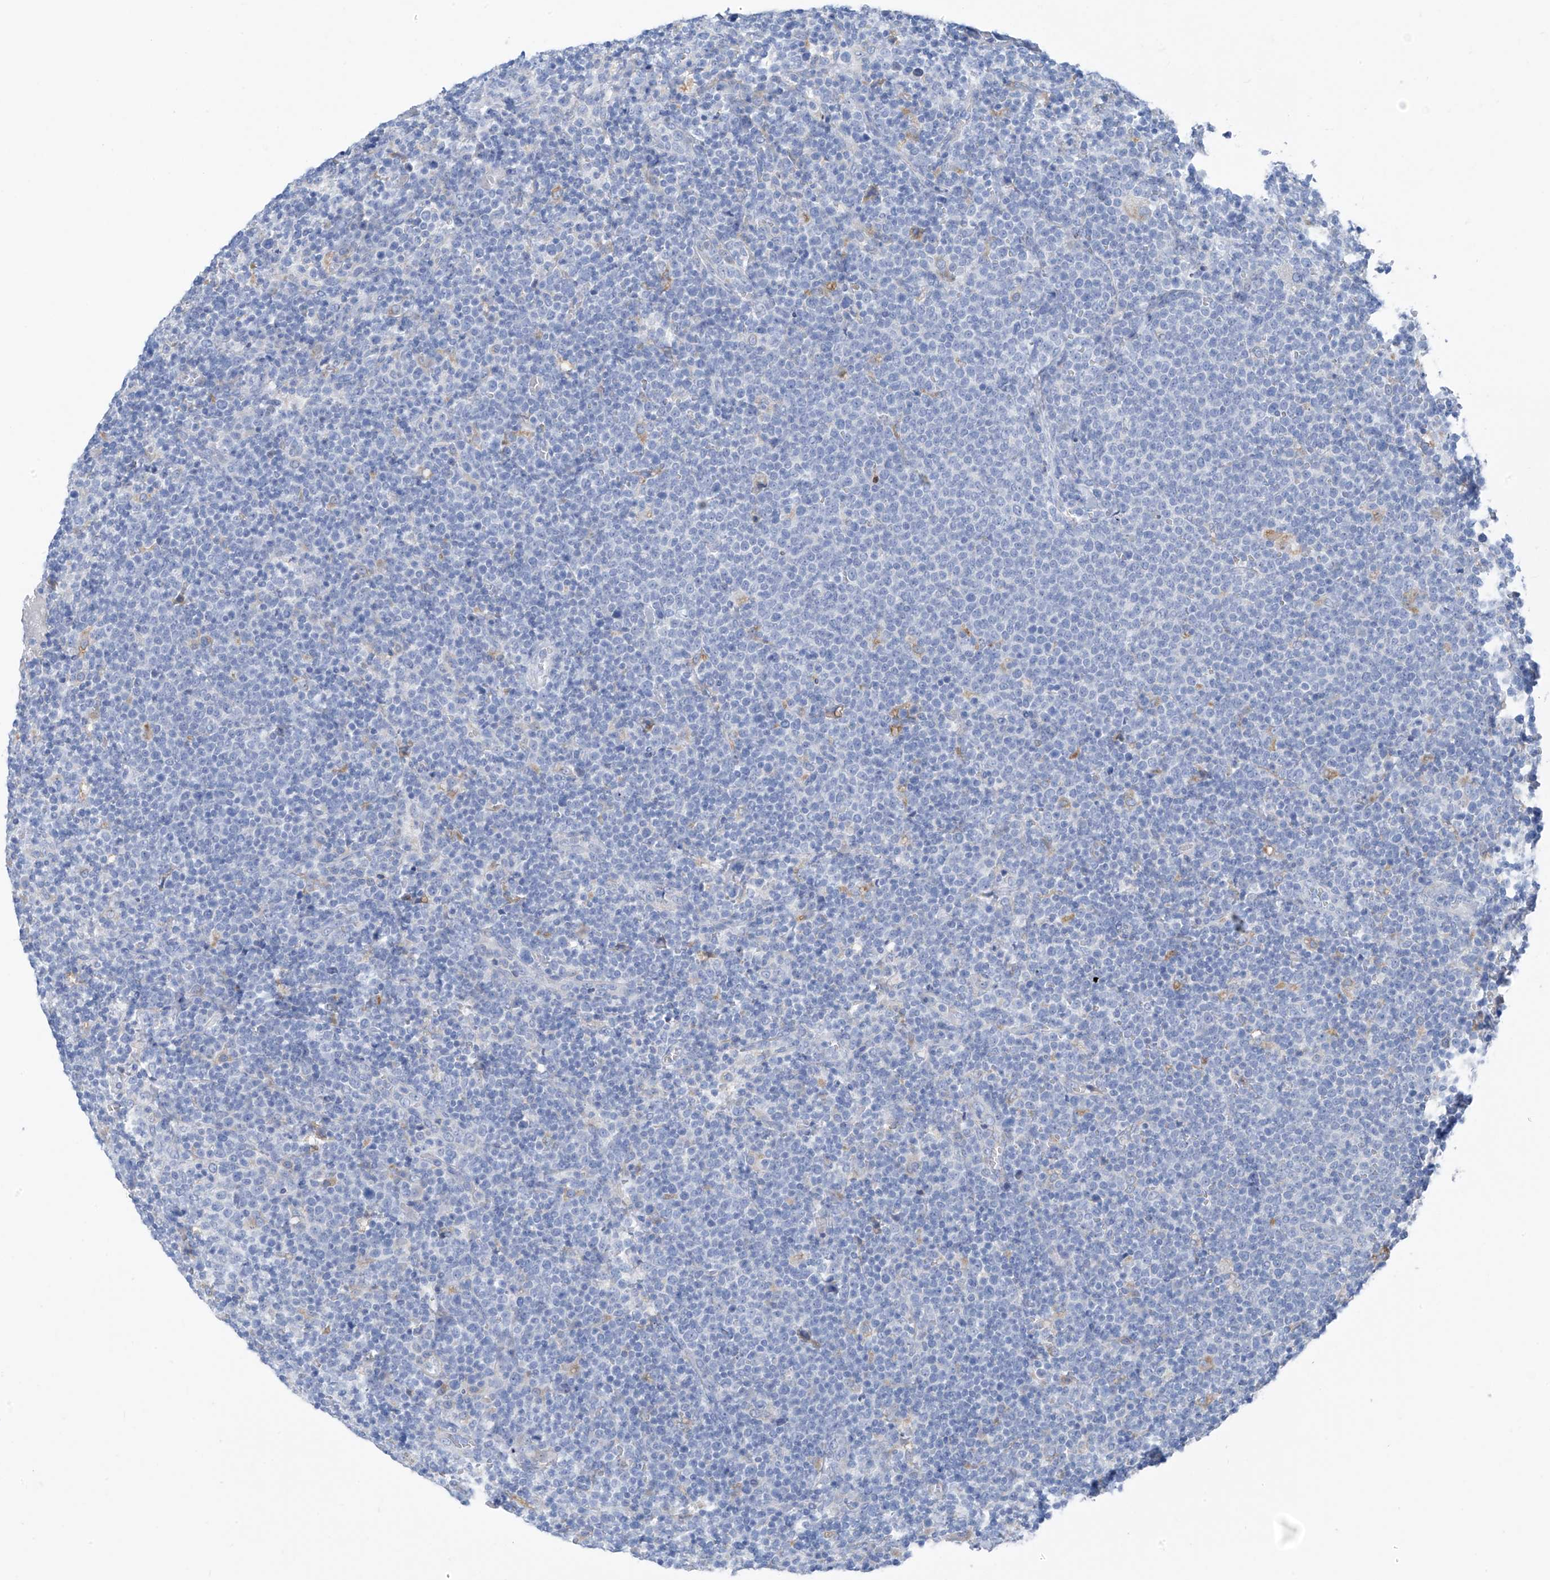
{"staining": {"intensity": "negative", "quantity": "none", "location": "none"}, "tissue": "lymphoma", "cell_type": "Tumor cells", "image_type": "cancer", "snomed": [{"axis": "morphology", "description": "Malignant lymphoma, non-Hodgkin's type, High grade"}, {"axis": "topography", "description": "Lymph node"}], "caption": "Histopathology image shows no protein staining in tumor cells of high-grade malignant lymphoma, non-Hodgkin's type tissue.", "gene": "GLMP", "patient": {"sex": "male", "age": 61}}